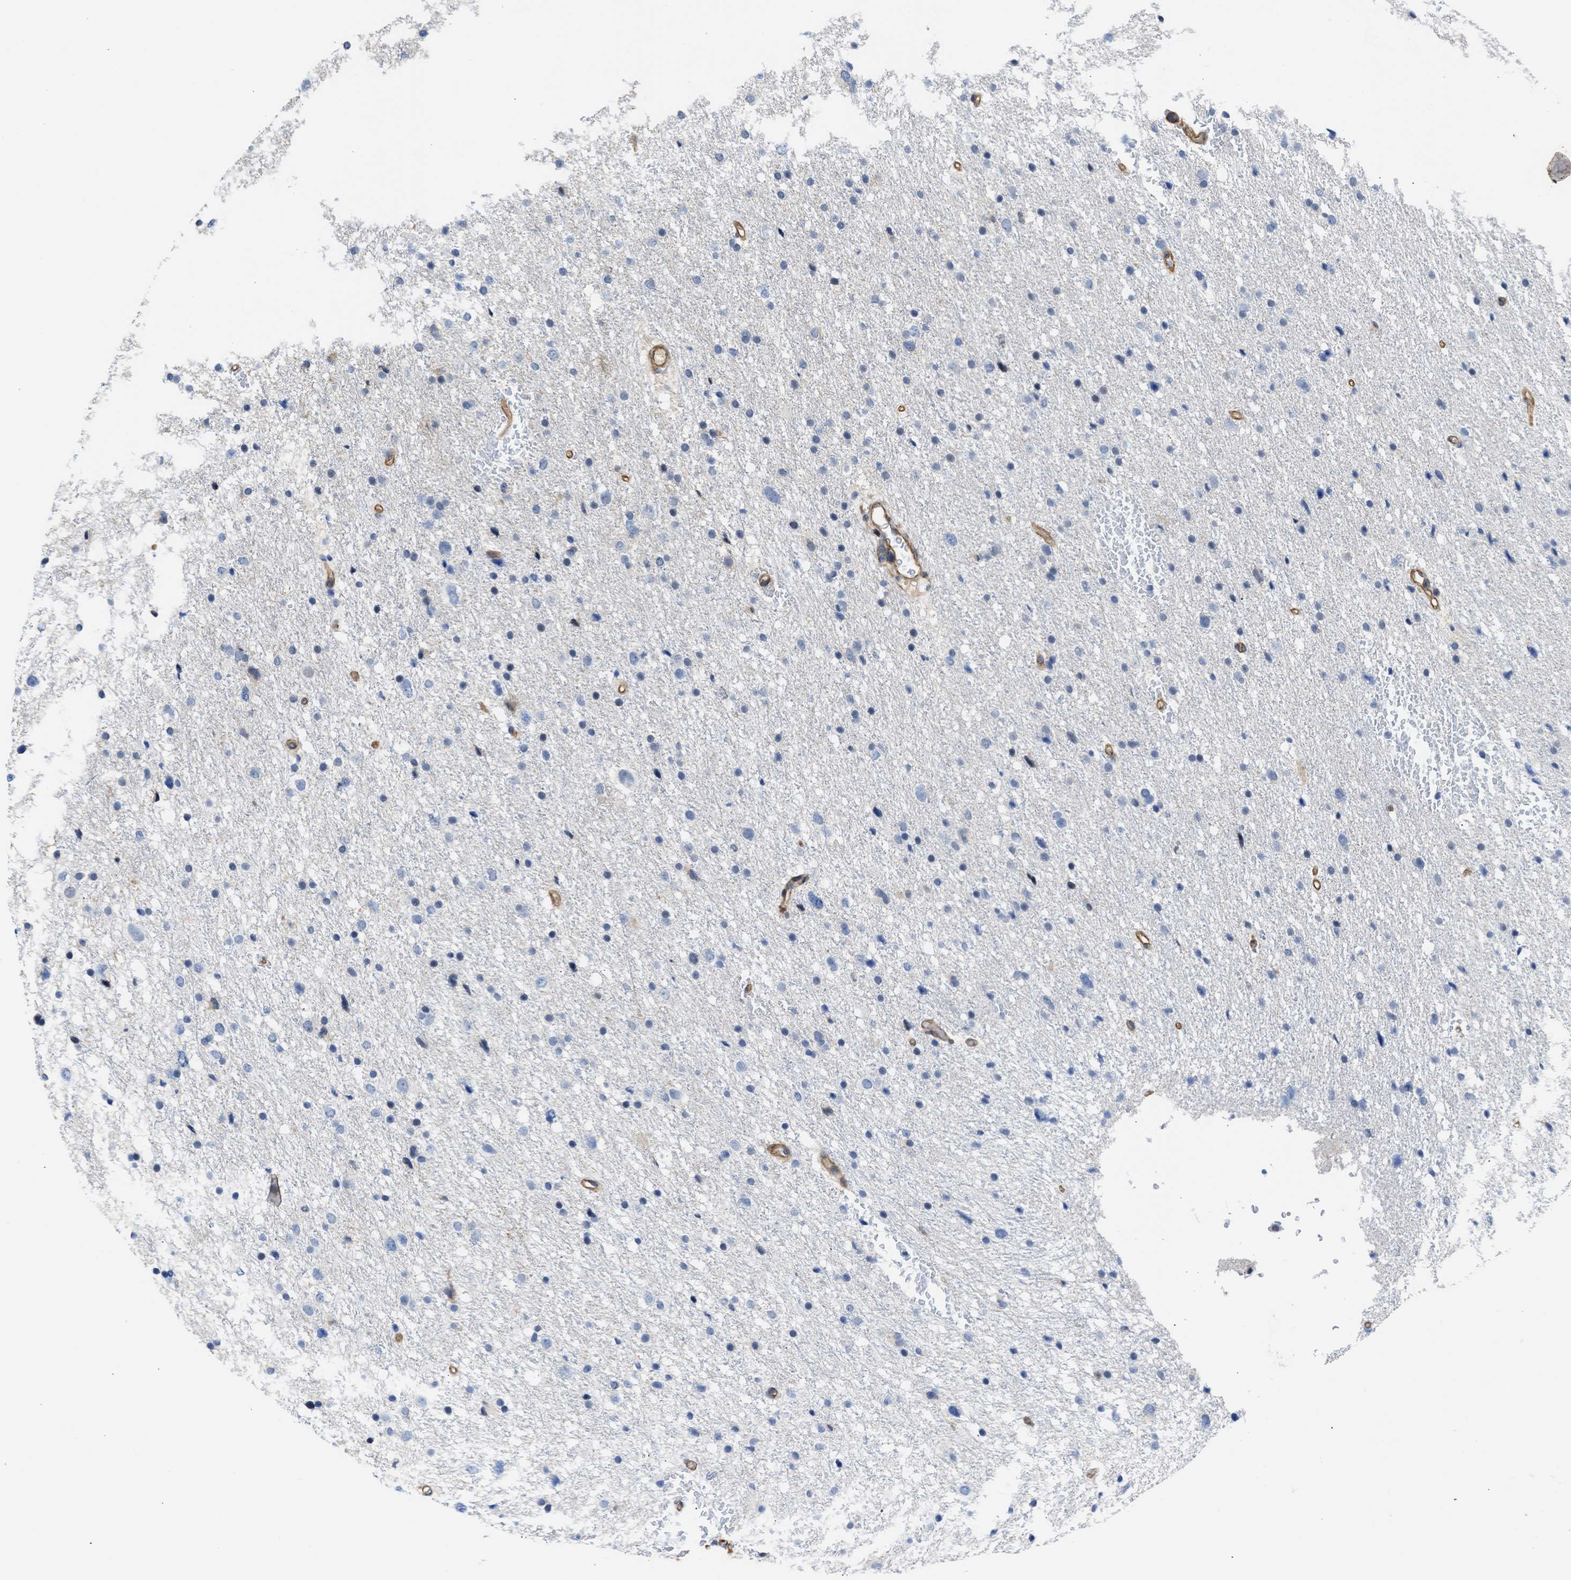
{"staining": {"intensity": "negative", "quantity": "none", "location": "none"}, "tissue": "glioma", "cell_type": "Tumor cells", "image_type": "cancer", "snomed": [{"axis": "morphology", "description": "Glioma, malignant, Low grade"}, {"axis": "topography", "description": "Brain"}], "caption": "There is no significant staining in tumor cells of glioma.", "gene": "MAS1L", "patient": {"sex": "female", "age": 37}}